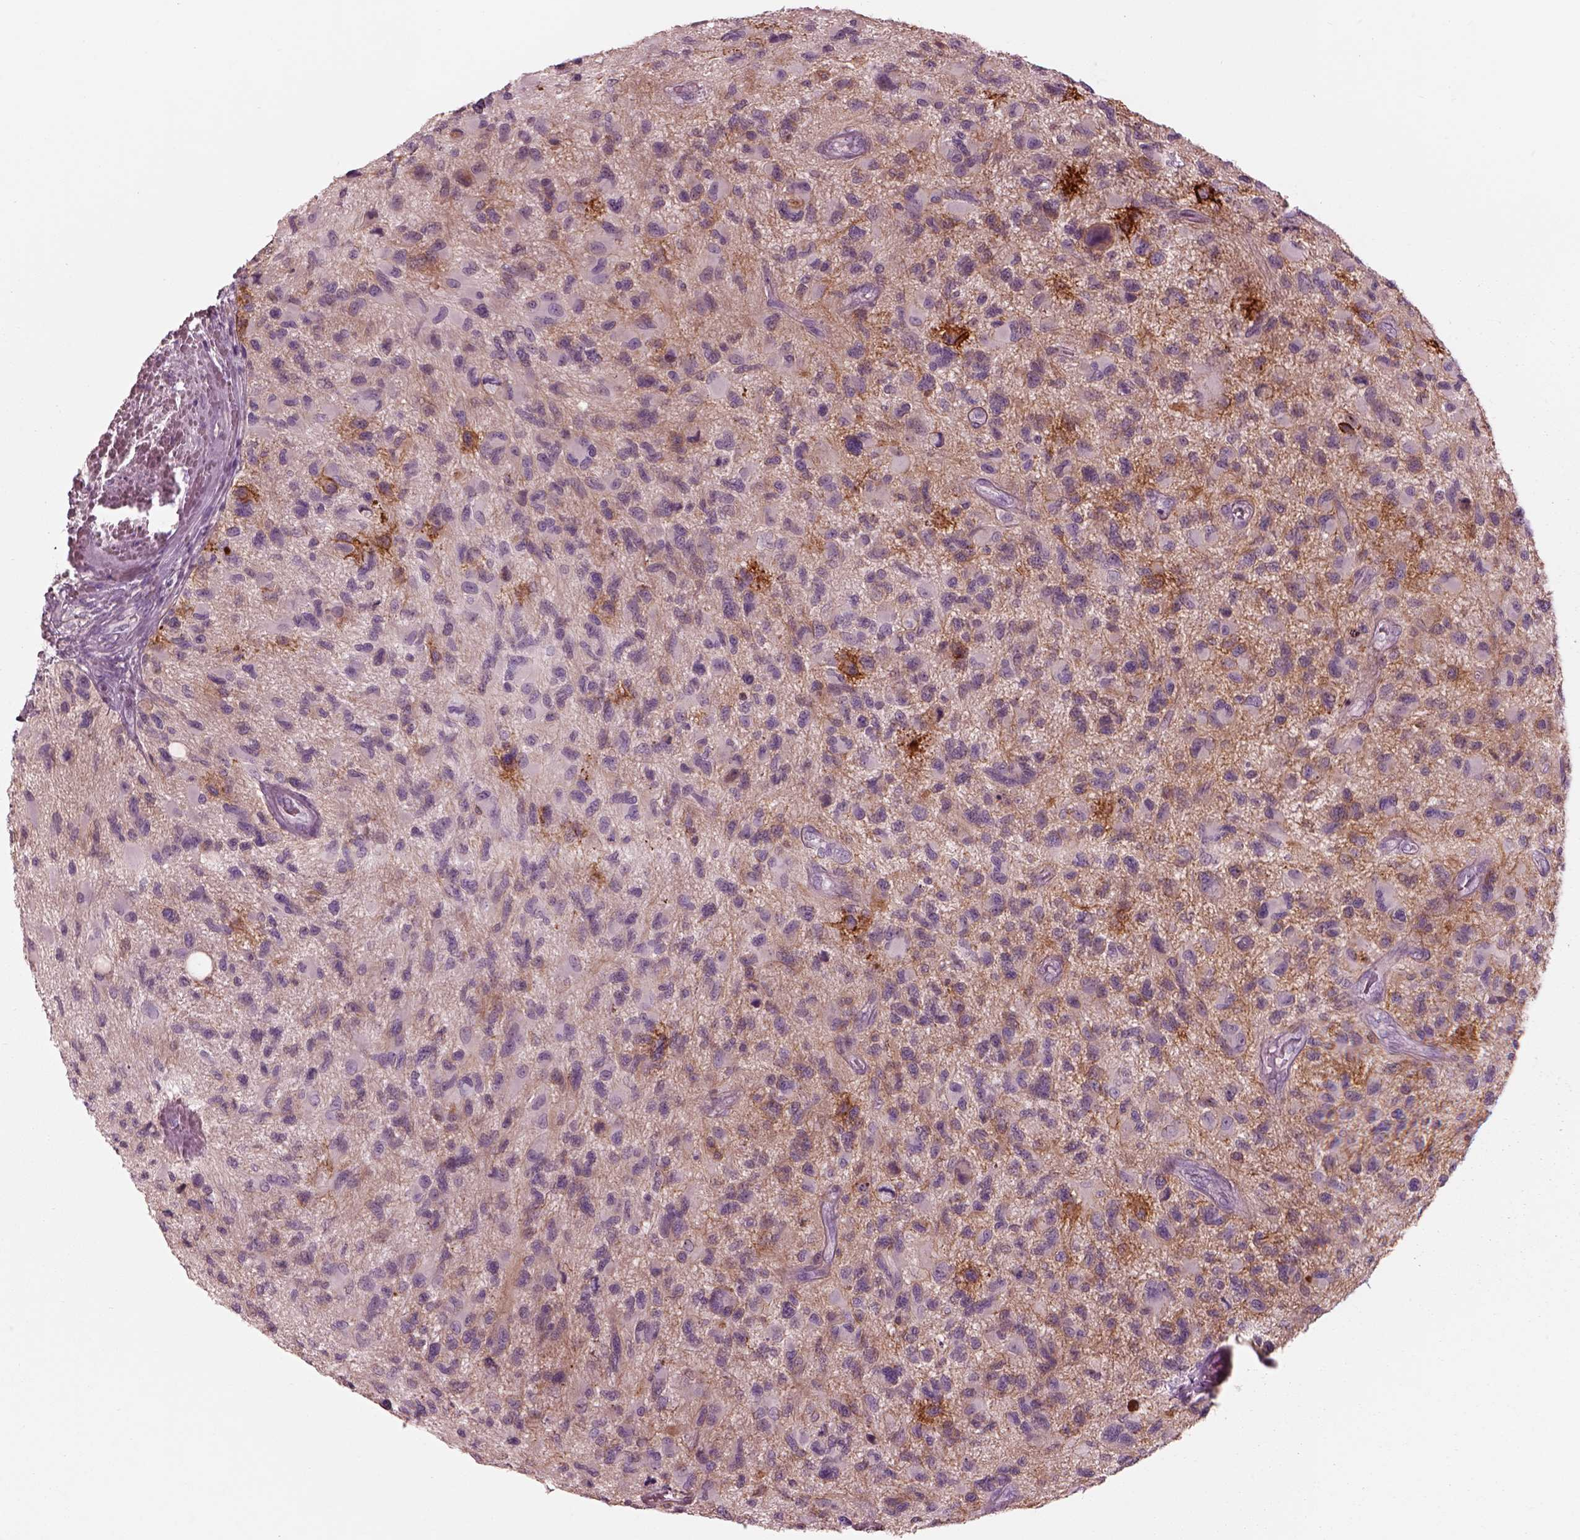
{"staining": {"intensity": "negative", "quantity": "none", "location": "none"}, "tissue": "glioma", "cell_type": "Tumor cells", "image_type": "cancer", "snomed": [{"axis": "morphology", "description": "Glioma, malignant, NOS"}, {"axis": "morphology", "description": "Glioma, malignant, High grade"}, {"axis": "topography", "description": "Brain"}], "caption": "A micrograph of human glioma is negative for staining in tumor cells.", "gene": "CADM2", "patient": {"sex": "female", "age": 71}}